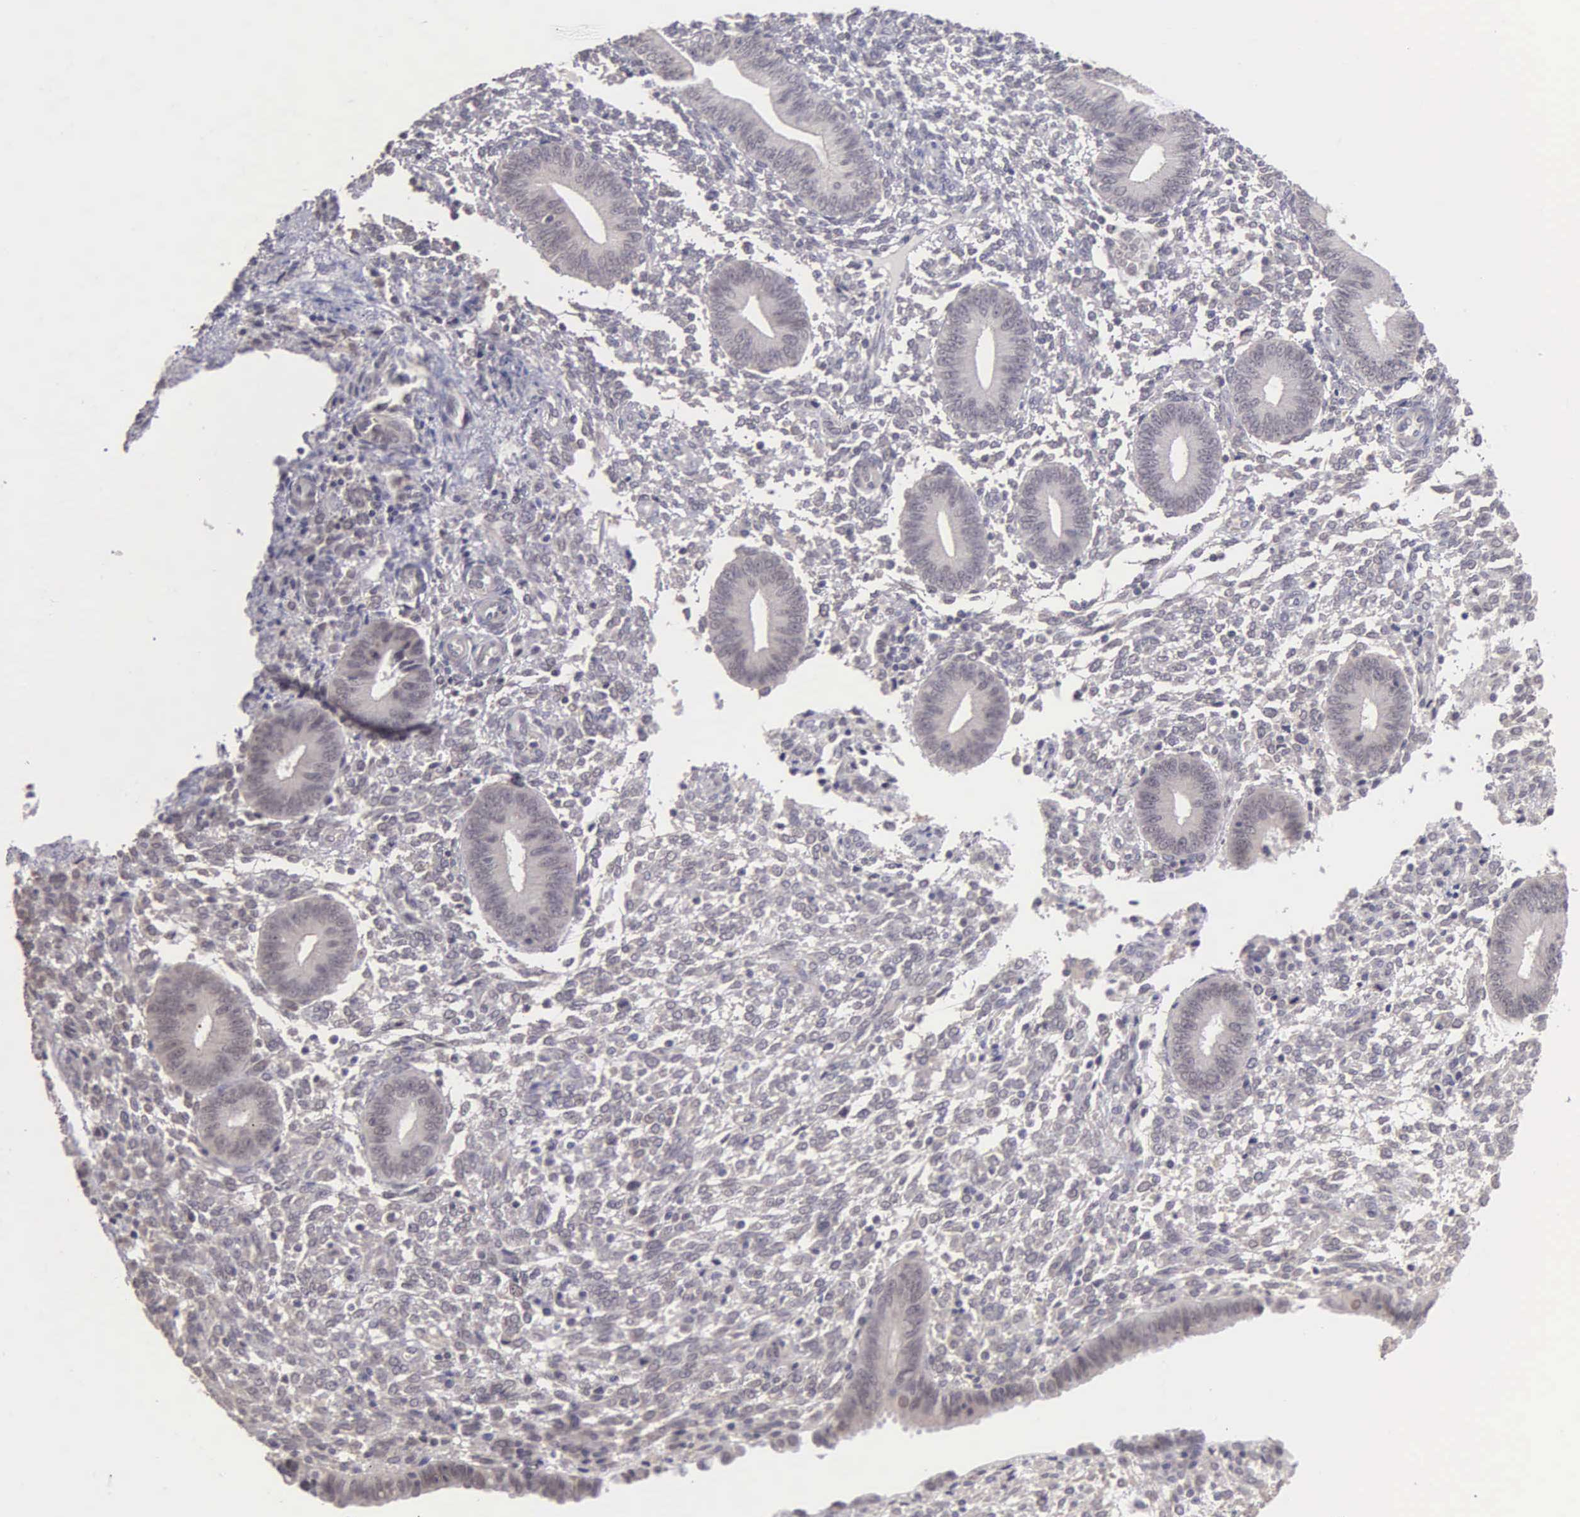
{"staining": {"intensity": "negative", "quantity": "none", "location": "none"}, "tissue": "endometrium", "cell_type": "Cells in endometrial stroma", "image_type": "normal", "snomed": [{"axis": "morphology", "description": "Normal tissue, NOS"}, {"axis": "topography", "description": "Endometrium"}], "caption": "The immunohistochemistry (IHC) histopathology image has no significant expression in cells in endometrial stroma of endometrium. (Brightfield microscopy of DAB (3,3'-diaminobenzidine) IHC at high magnification).", "gene": "BRD1", "patient": {"sex": "female", "age": 35}}